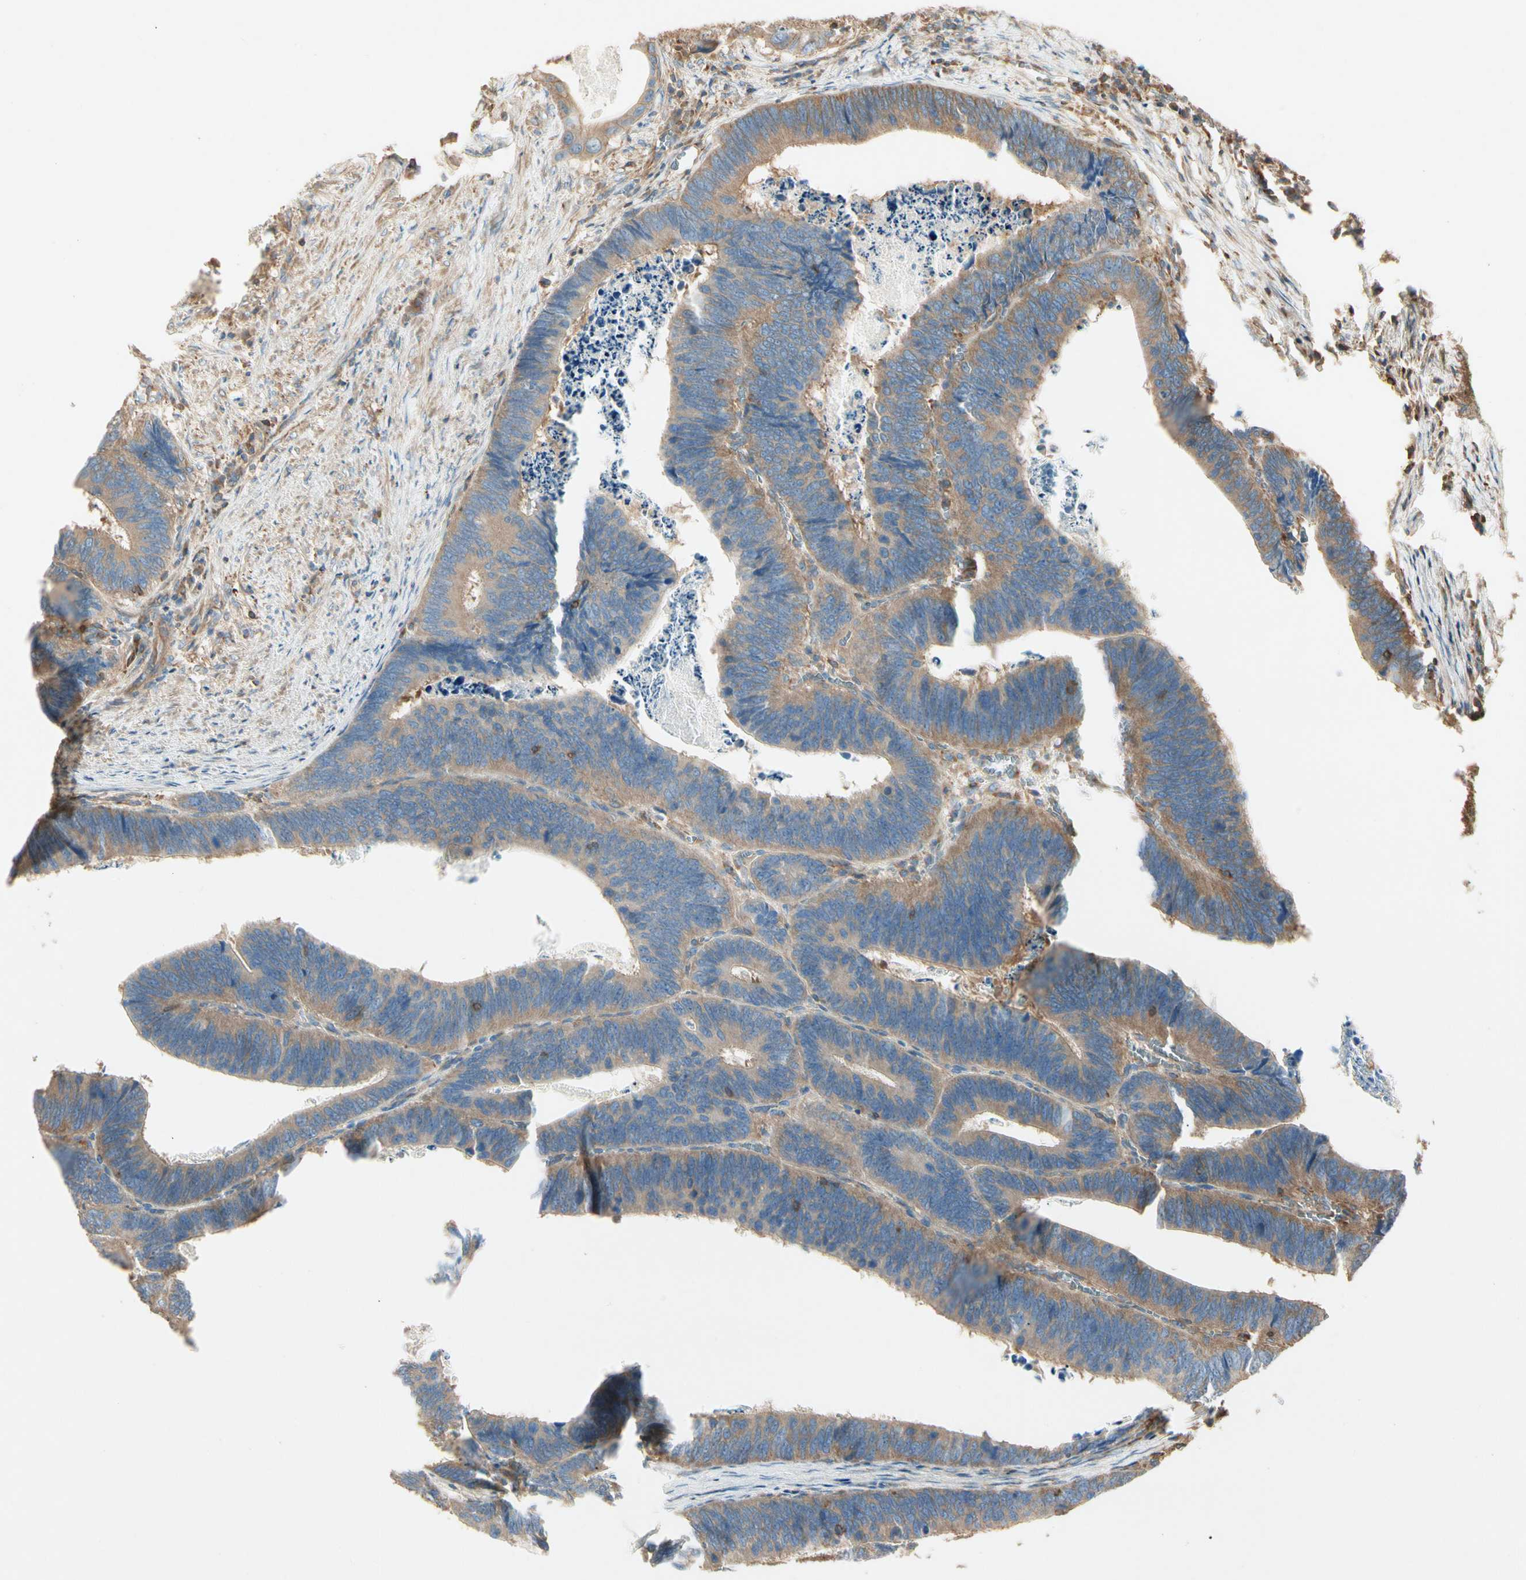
{"staining": {"intensity": "moderate", "quantity": ">75%", "location": "cytoplasmic/membranous"}, "tissue": "colorectal cancer", "cell_type": "Tumor cells", "image_type": "cancer", "snomed": [{"axis": "morphology", "description": "Adenocarcinoma, NOS"}, {"axis": "topography", "description": "Colon"}], "caption": "Immunohistochemical staining of colorectal cancer demonstrates moderate cytoplasmic/membranous protein staining in about >75% of tumor cells. The protein is shown in brown color, while the nuclei are stained blue.", "gene": "ARPC2", "patient": {"sex": "male", "age": 72}}